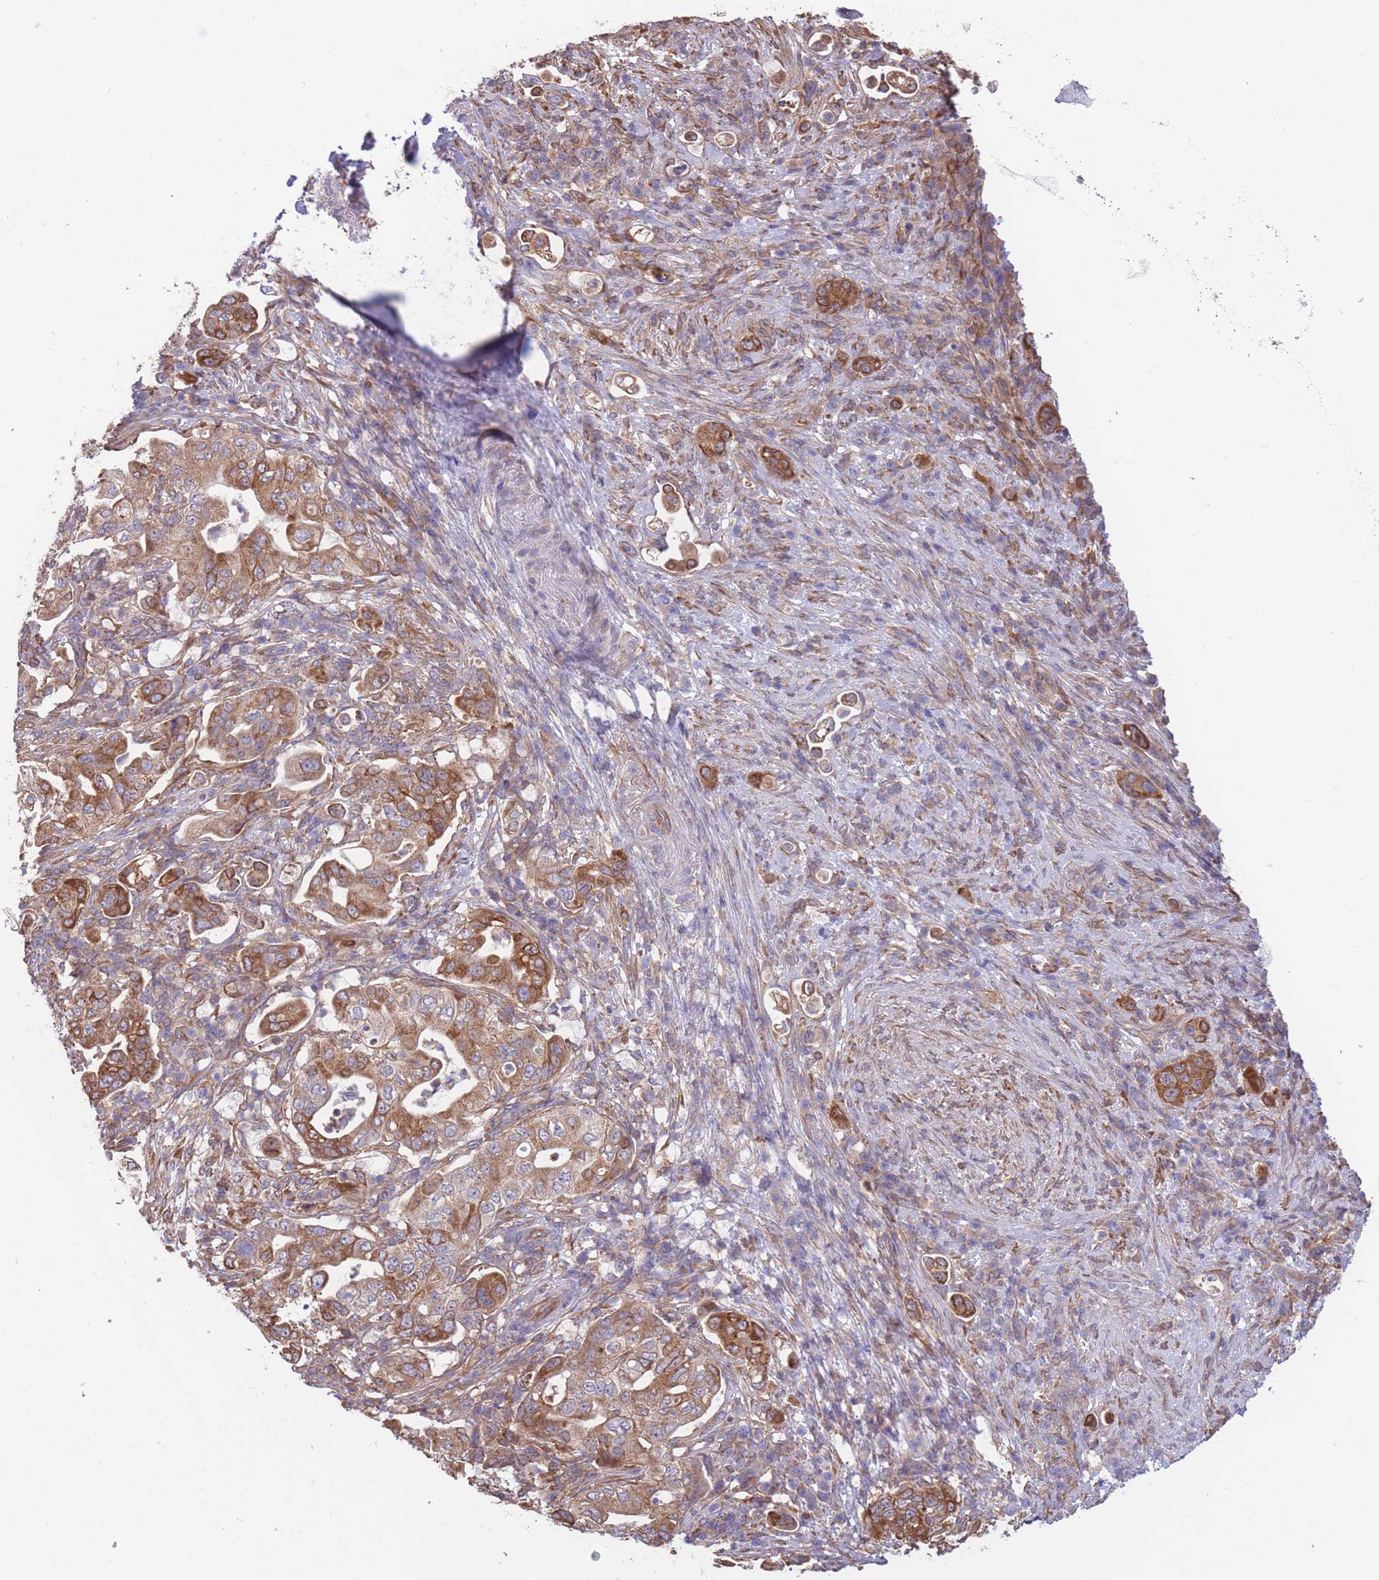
{"staining": {"intensity": "moderate", "quantity": ">75%", "location": "cytoplasmic/membranous"}, "tissue": "pancreatic cancer", "cell_type": "Tumor cells", "image_type": "cancer", "snomed": [{"axis": "morphology", "description": "Normal tissue, NOS"}, {"axis": "morphology", "description": "Adenocarcinoma, NOS"}, {"axis": "topography", "description": "Lymph node"}, {"axis": "topography", "description": "Pancreas"}], "caption": "Tumor cells display medium levels of moderate cytoplasmic/membranous expression in about >75% of cells in pancreatic cancer. (Stains: DAB (3,3'-diaminobenzidine) in brown, nuclei in blue, Microscopy: brightfield microscopy at high magnification).", "gene": "LRRN4CL", "patient": {"sex": "female", "age": 67}}